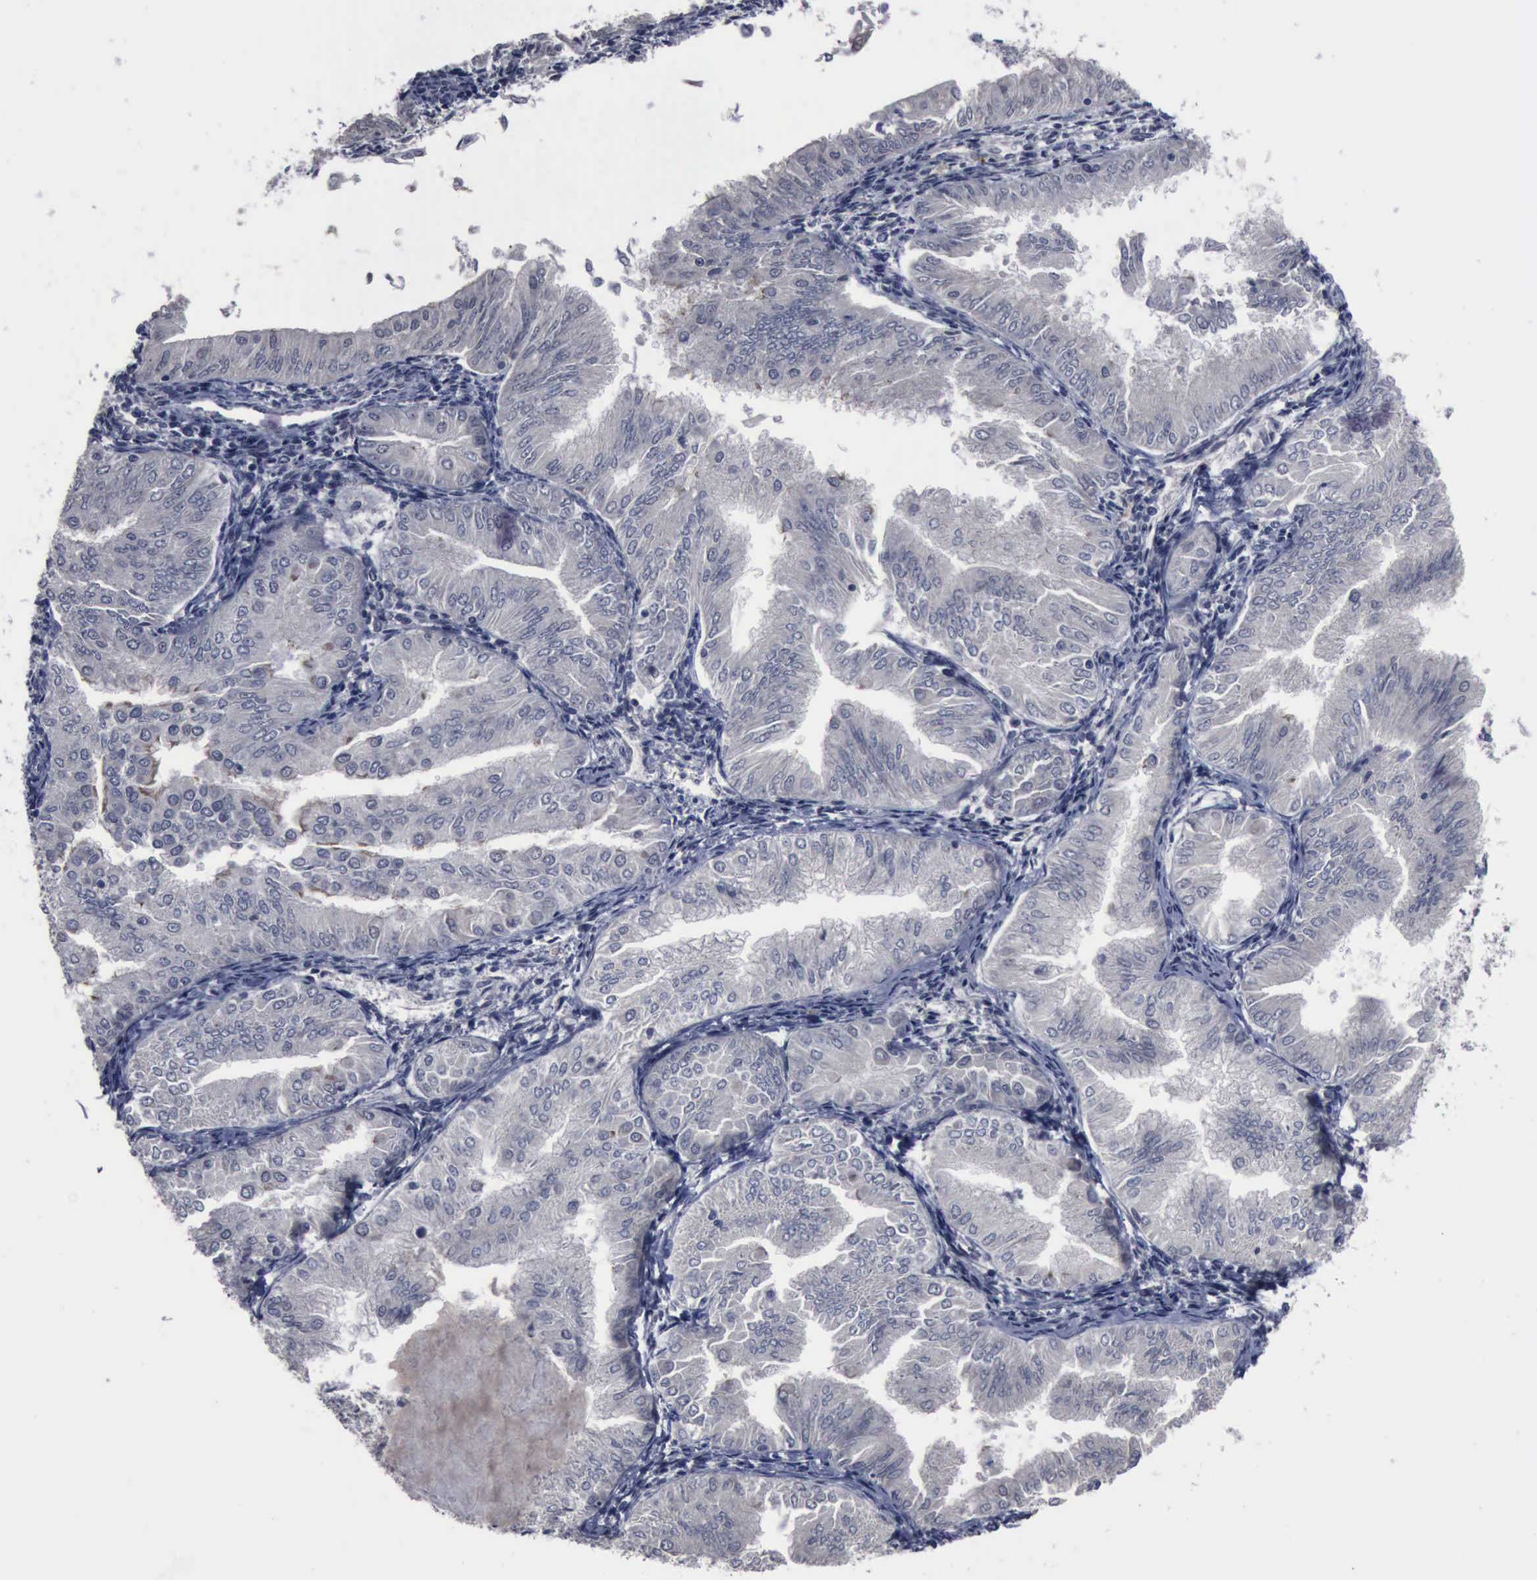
{"staining": {"intensity": "negative", "quantity": "none", "location": "none"}, "tissue": "endometrial cancer", "cell_type": "Tumor cells", "image_type": "cancer", "snomed": [{"axis": "morphology", "description": "Adenocarcinoma, NOS"}, {"axis": "topography", "description": "Endometrium"}], "caption": "Tumor cells are negative for protein expression in human endometrial cancer.", "gene": "MYO18B", "patient": {"sex": "female", "age": 53}}